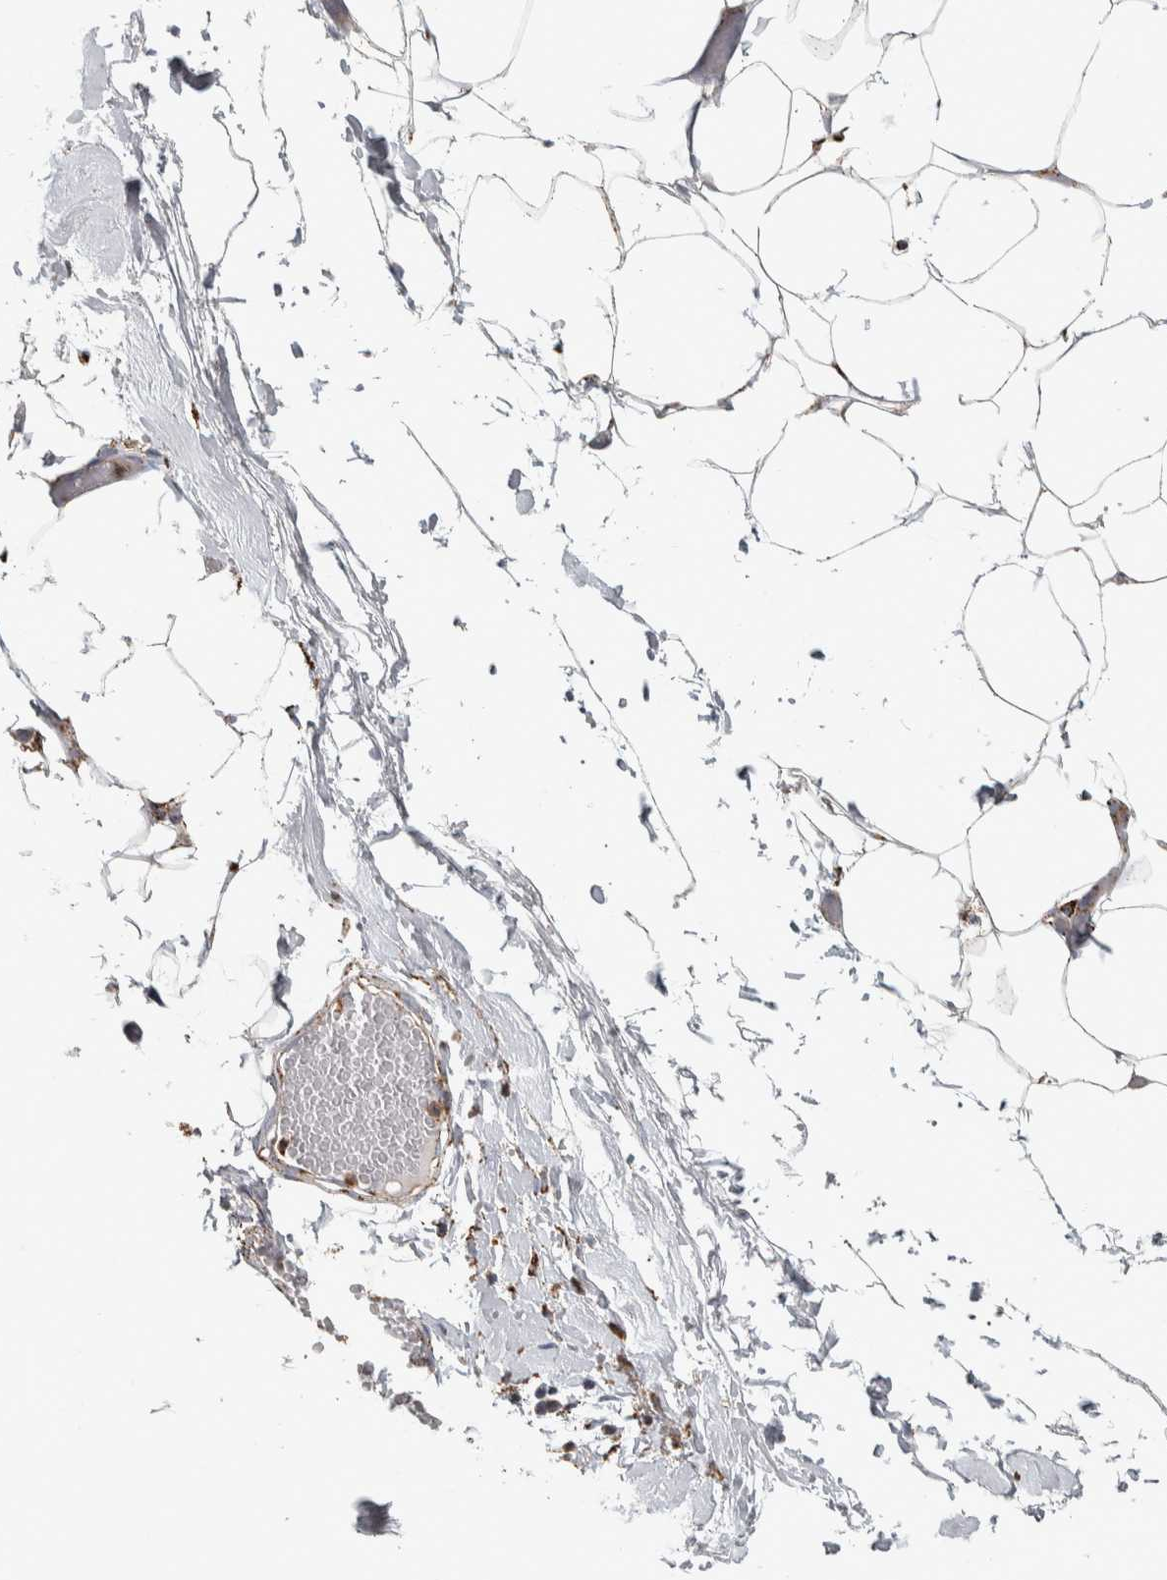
{"staining": {"intensity": "weak", "quantity": ">75%", "location": "cytoplasmic/membranous"}, "tissue": "adipose tissue", "cell_type": "Adipocytes", "image_type": "normal", "snomed": [{"axis": "morphology", "description": "Normal tissue, NOS"}, {"axis": "morphology", "description": "Adenocarcinoma, NOS"}, {"axis": "topography", "description": "Colon"}, {"axis": "topography", "description": "Peripheral nerve tissue"}], "caption": "Adipose tissue stained with a protein marker exhibits weak staining in adipocytes.", "gene": "FAM78A", "patient": {"sex": "male", "age": 14}}